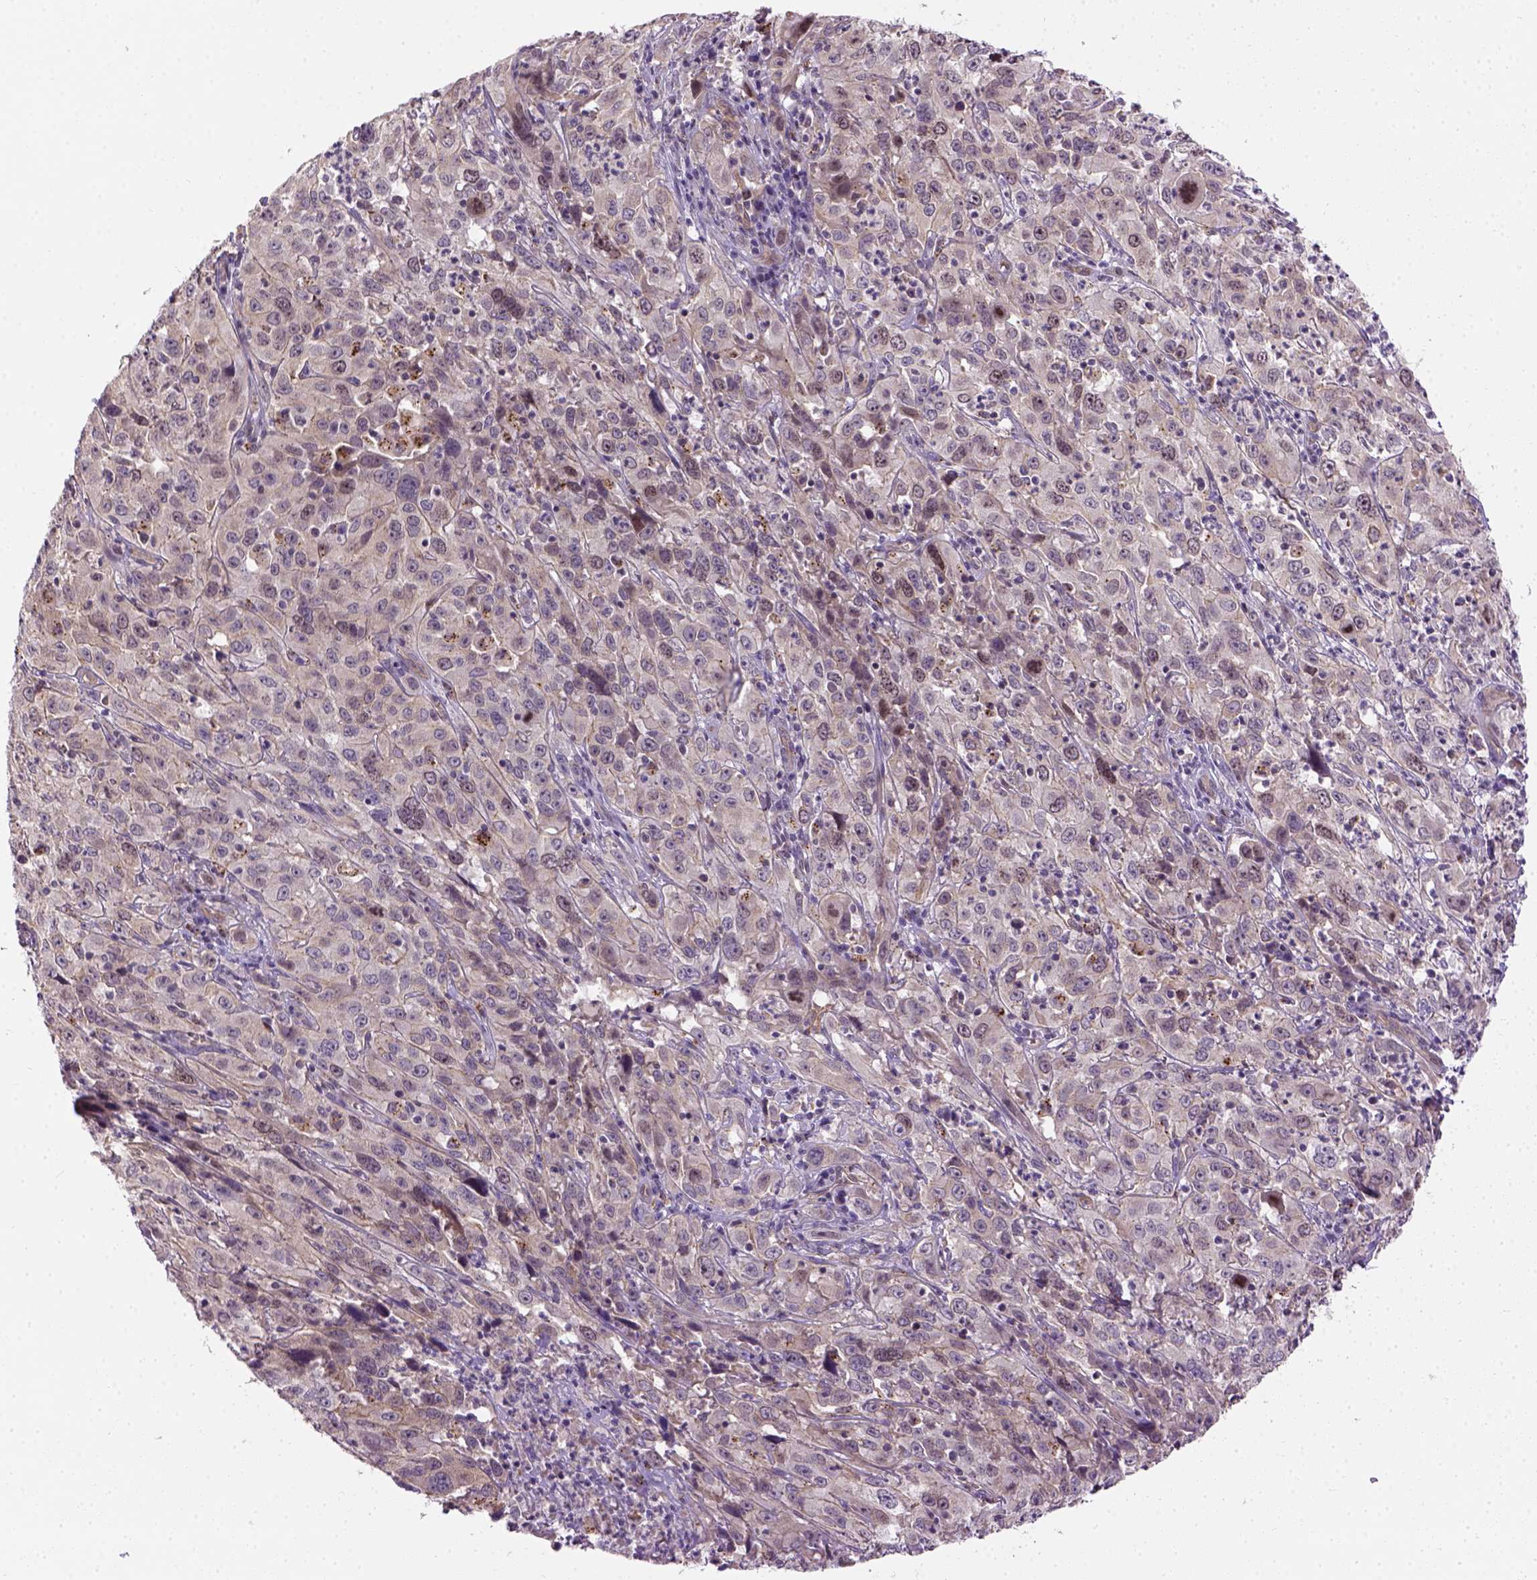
{"staining": {"intensity": "weak", "quantity": "25%-75%", "location": "cytoplasmic/membranous,nuclear"}, "tissue": "cervical cancer", "cell_type": "Tumor cells", "image_type": "cancer", "snomed": [{"axis": "morphology", "description": "Squamous cell carcinoma, NOS"}, {"axis": "topography", "description": "Cervix"}], "caption": "Immunohistochemical staining of human cervical squamous cell carcinoma reveals low levels of weak cytoplasmic/membranous and nuclear protein positivity in about 25%-75% of tumor cells. The staining is performed using DAB brown chromogen to label protein expression. The nuclei are counter-stained blue using hematoxylin.", "gene": "KAZN", "patient": {"sex": "female", "age": 32}}